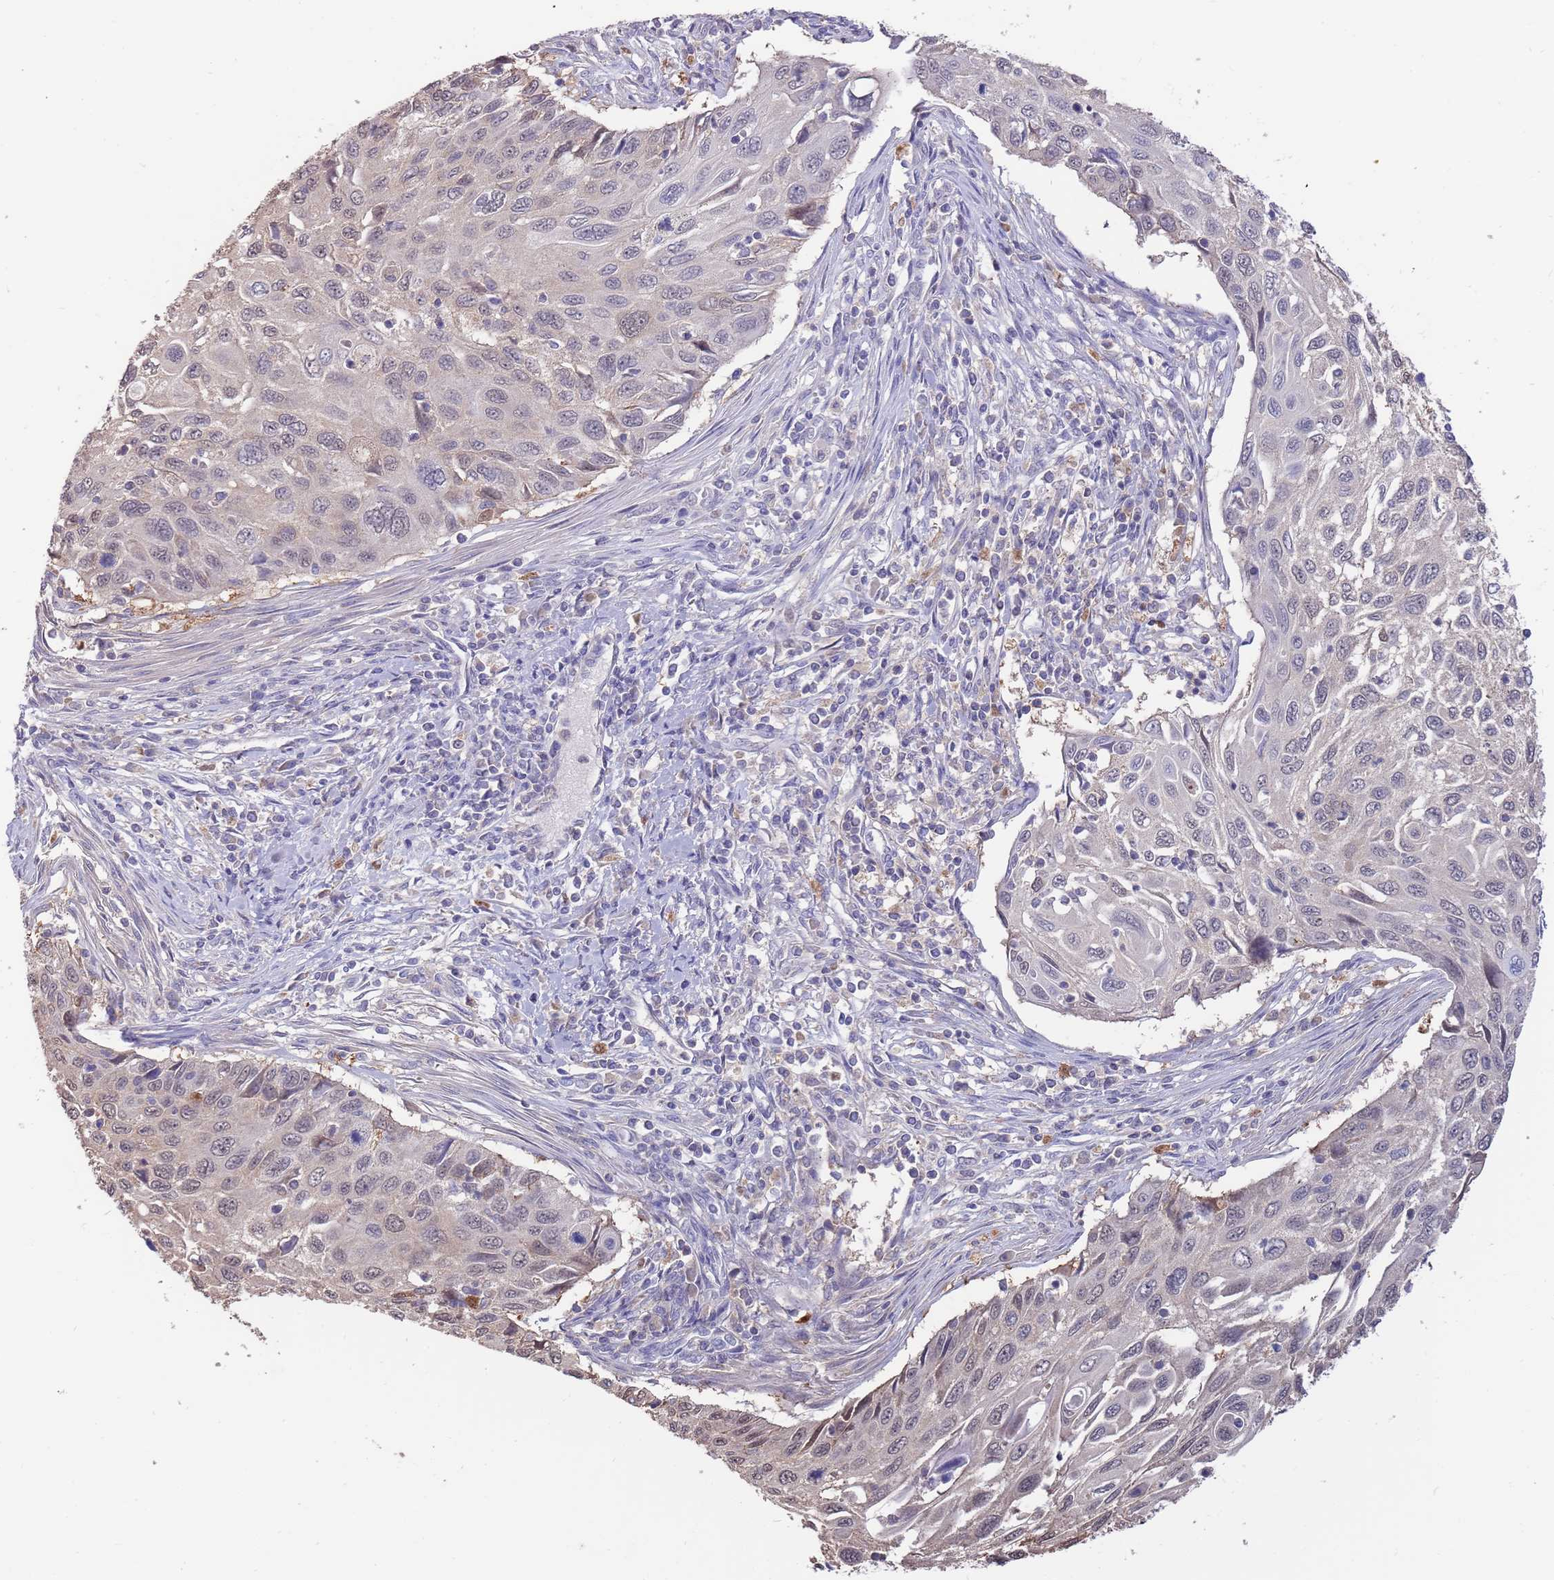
{"staining": {"intensity": "weak", "quantity": "<25%", "location": "nuclear"}, "tissue": "cervical cancer", "cell_type": "Tumor cells", "image_type": "cancer", "snomed": [{"axis": "morphology", "description": "Squamous cell carcinoma, NOS"}, {"axis": "topography", "description": "Cervix"}], "caption": "Tumor cells show no significant positivity in squamous cell carcinoma (cervical).", "gene": "AP5S1", "patient": {"sex": "female", "age": 70}}